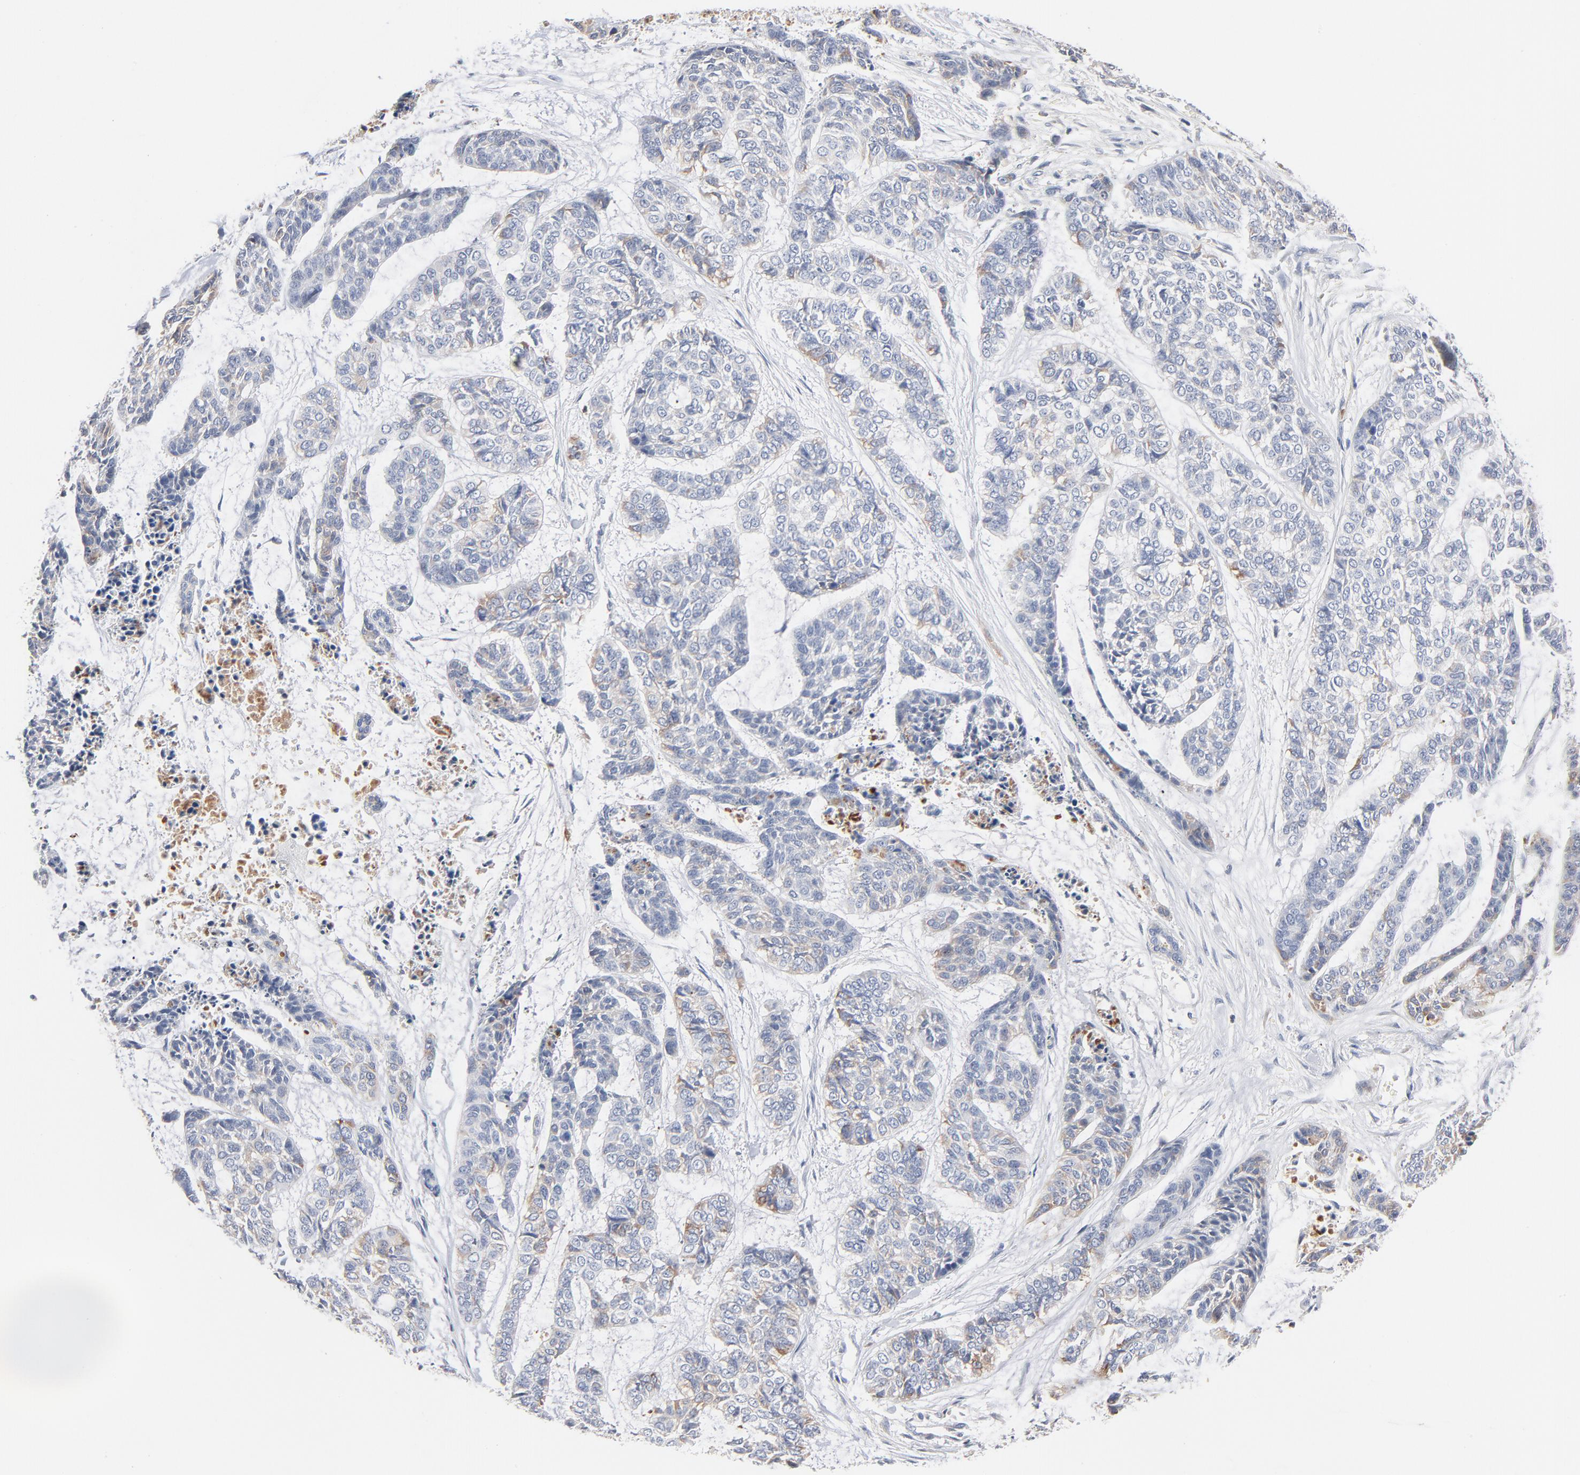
{"staining": {"intensity": "negative", "quantity": "none", "location": "none"}, "tissue": "skin cancer", "cell_type": "Tumor cells", "image_type": "cancer", "snomed": [{"axis": "morphology", "description": "Basal cell carcinoma"}, {"axis": "topography", "description": "Skin"}], "caption": "IHC histopathology image of neoplastic tissue: human skin basal cell carcinoma stained with DAB exhibits no significant protein staining in tumor cells.", "gene": "SERPINA4", "patient": {"sex": "female", "age": 64}}